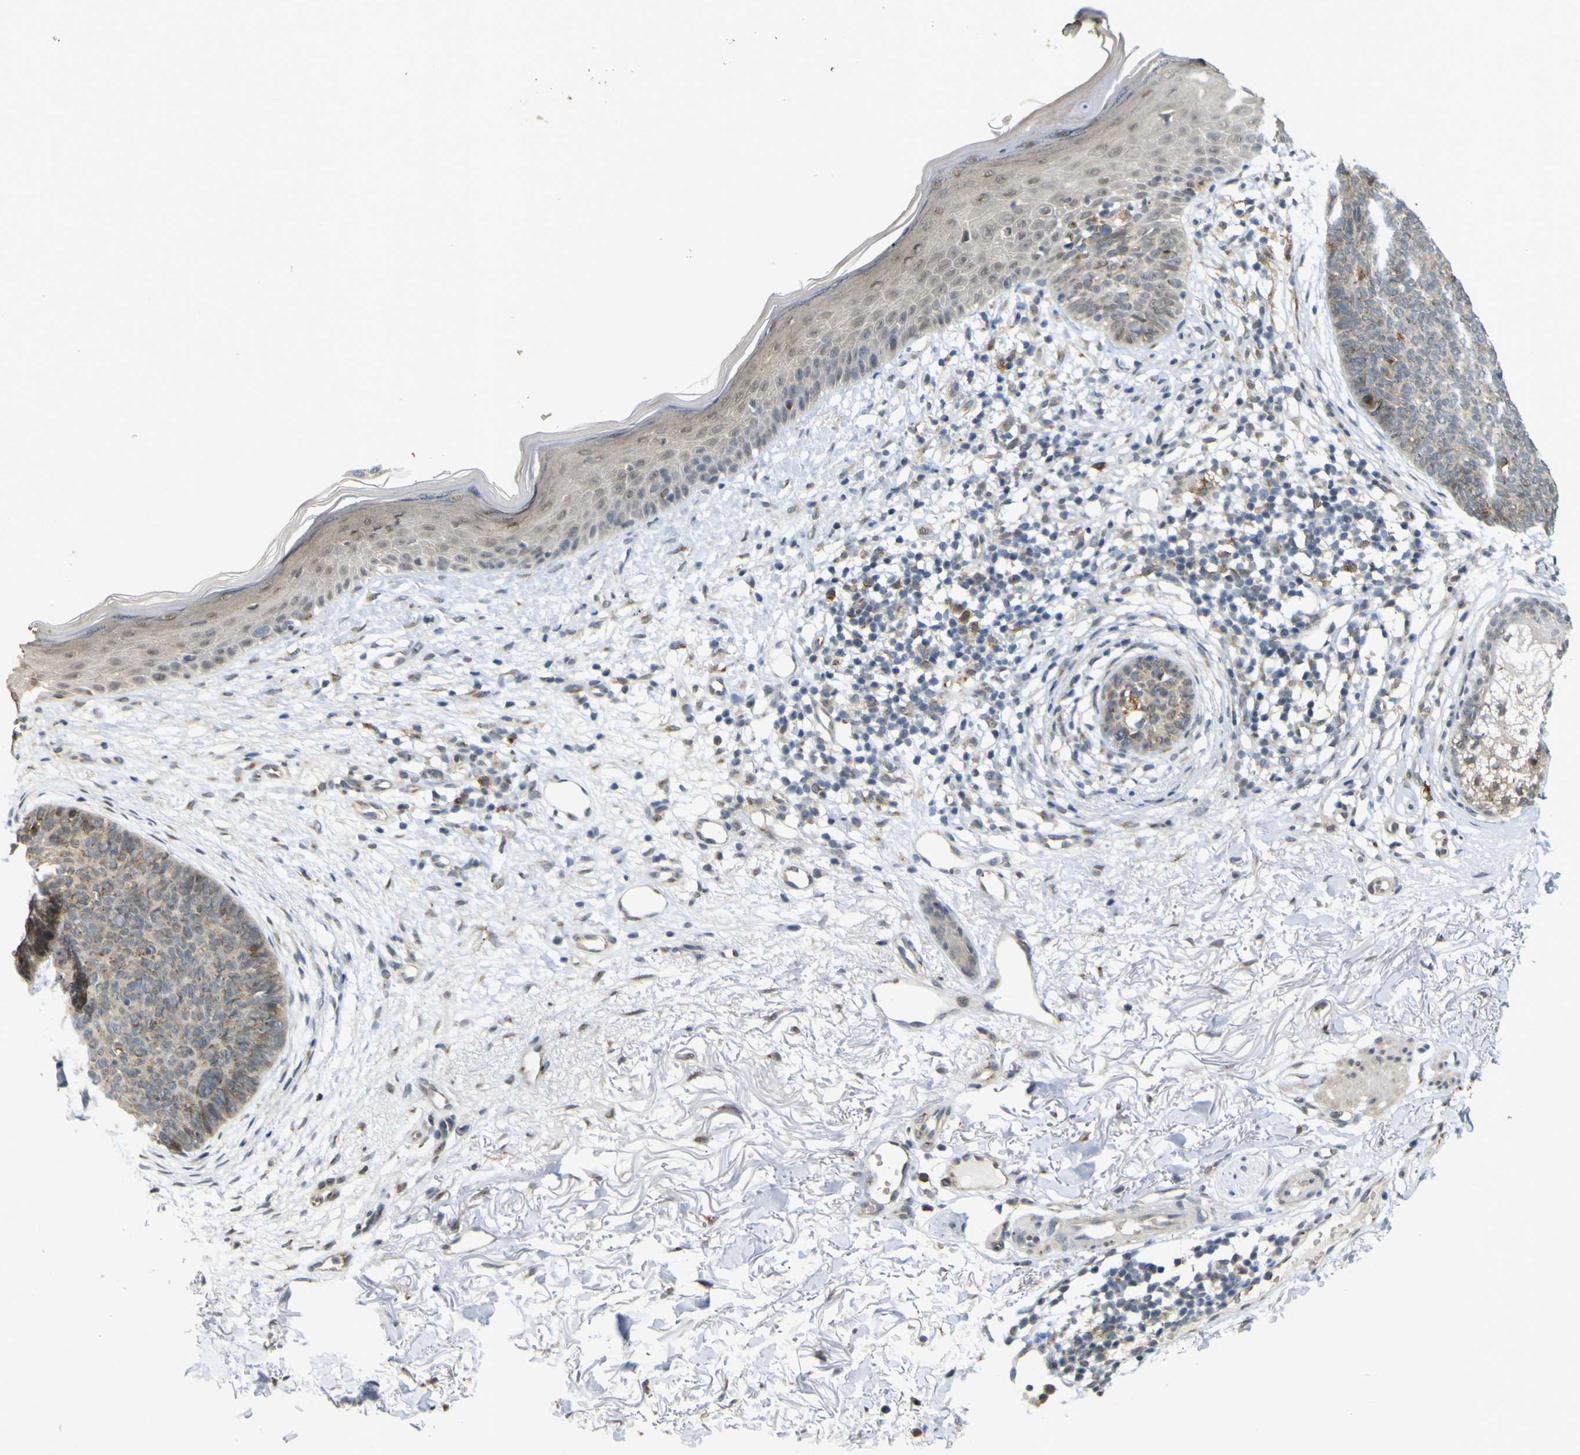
{"staining": {"intensity": "negative", "quantity": "none", "location": "none"}, "tissue": "skin cancer", "cell_type": "Tumor cells", "image_type": "cancer", "snomed": [{"axis": "morphology", "description": "Basal cell carcinoma"}, {"axis": "topography", "description": "Skin"}], "caption": "Skin cancer stained for a protein using immunohistochemistry reveals no expression tumor cells.", "gene": "IGF2R", "patient": {"sex": "female", "age": 70}}